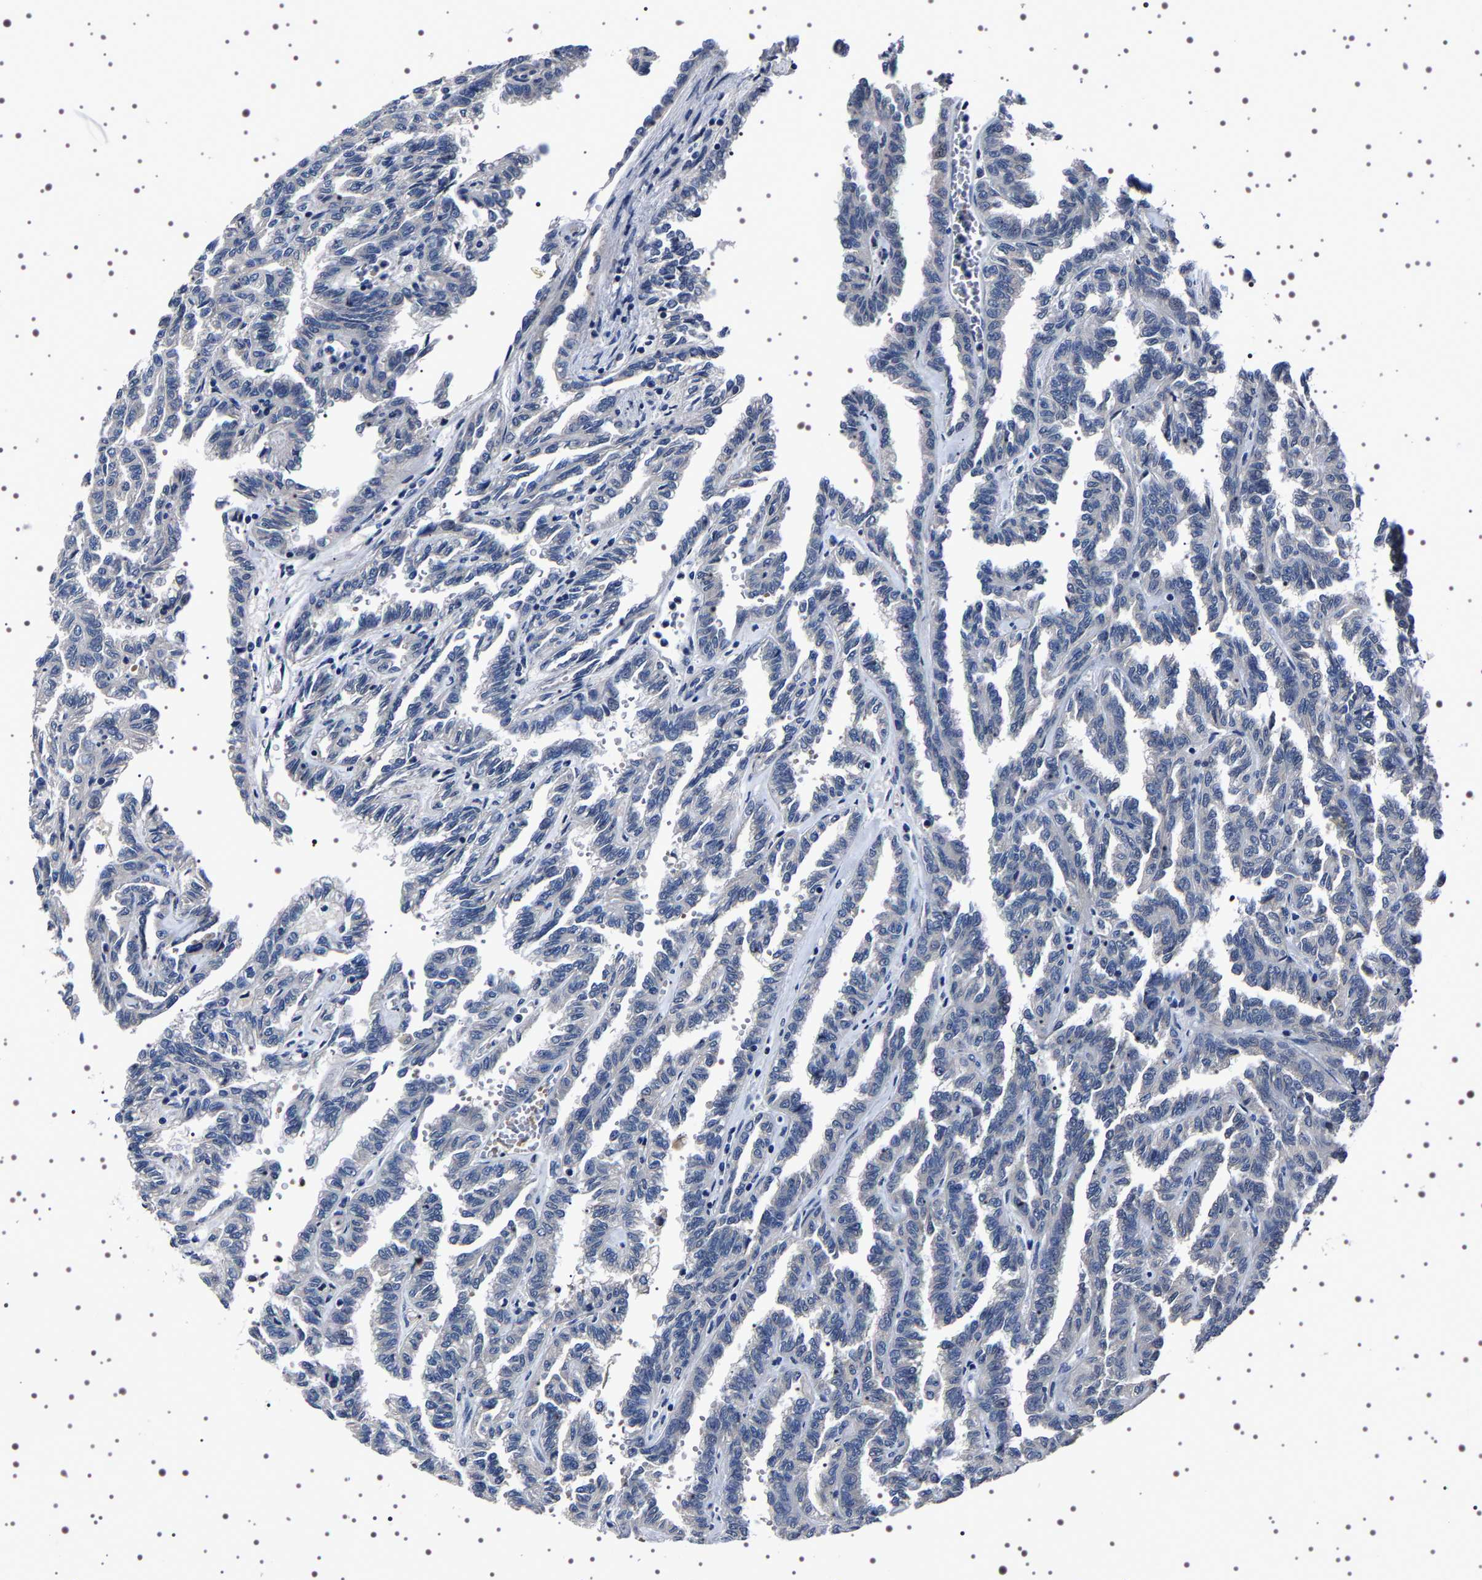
{"staining": {"intensity": "negative", "quantity": "none", "location": "none"}, "tissue": "renal cancer", "cell_type": "Tumor cells", "image_type": "cancer", "snomed": [{"axis": "morphology", "description": "Inflammation, NOS"}, {"axis": "morphology", "description": "Adenocarcinoma, NOS"}, {"axis": "topography", "description": "Kidney"}], "caption": "There is no significant positivity in tumor cells of adenocarcinoma (renal).", "gene": "TARBP1", "patient": {"sex": "male", "age": 68}}